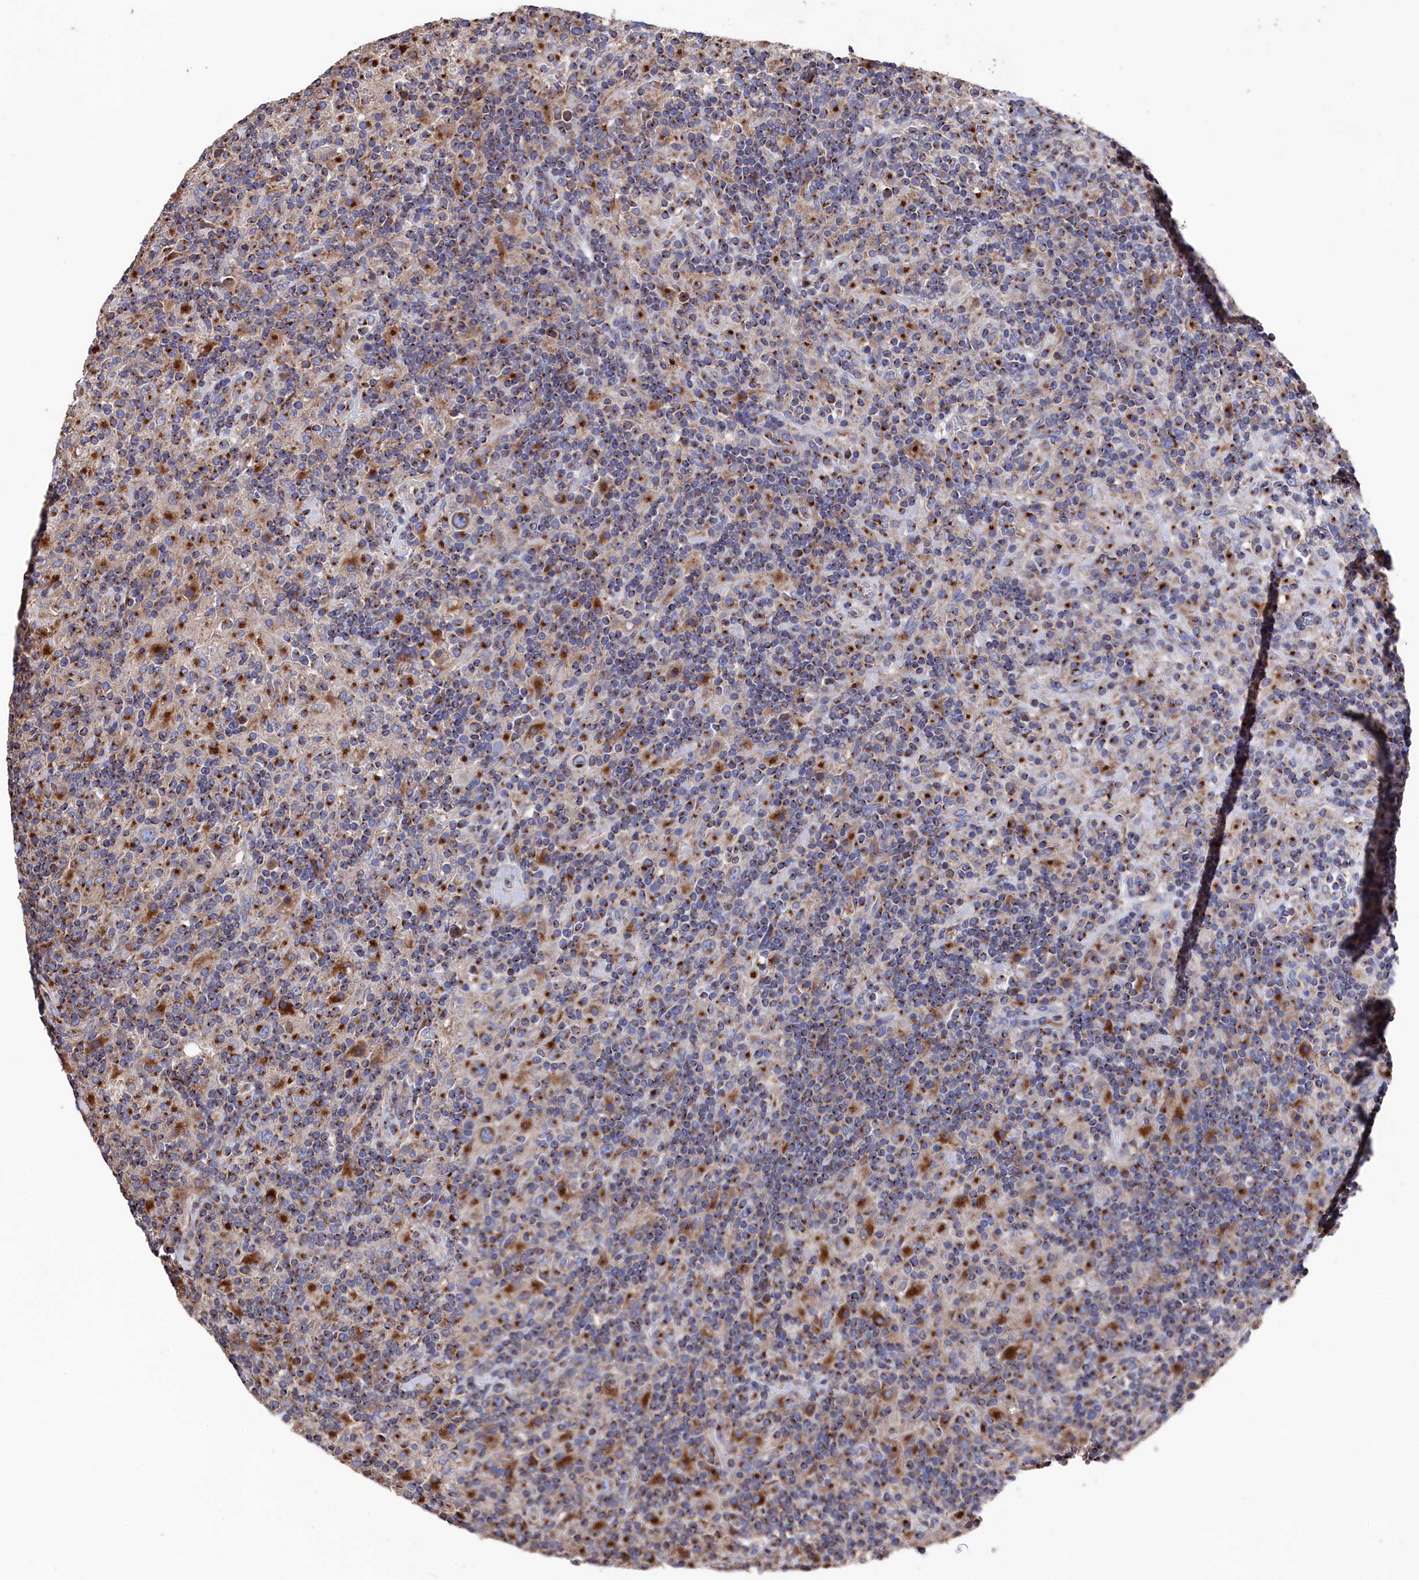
{"staining": {"intensity": "moderate", "quantity": ">75%", "location": "cytoplasmic/membranous"}, "tissue": "lymphoma", "cell_type": "Tumor cells", "image_type": "cancer", "snomed": [{"axis": "morphology", "description": "Hodgkin's disease, NOS"}, {"axis": "topography", "description": "Lymph node"}], "caption": "Protein expression analysis of Hodgkin's disease displays moderate cytoplasmic/membranous positivity in approximately >75% of tumor cells.", "gene": "PRRC1", "patient": {"sex": "male", "age": 70}}